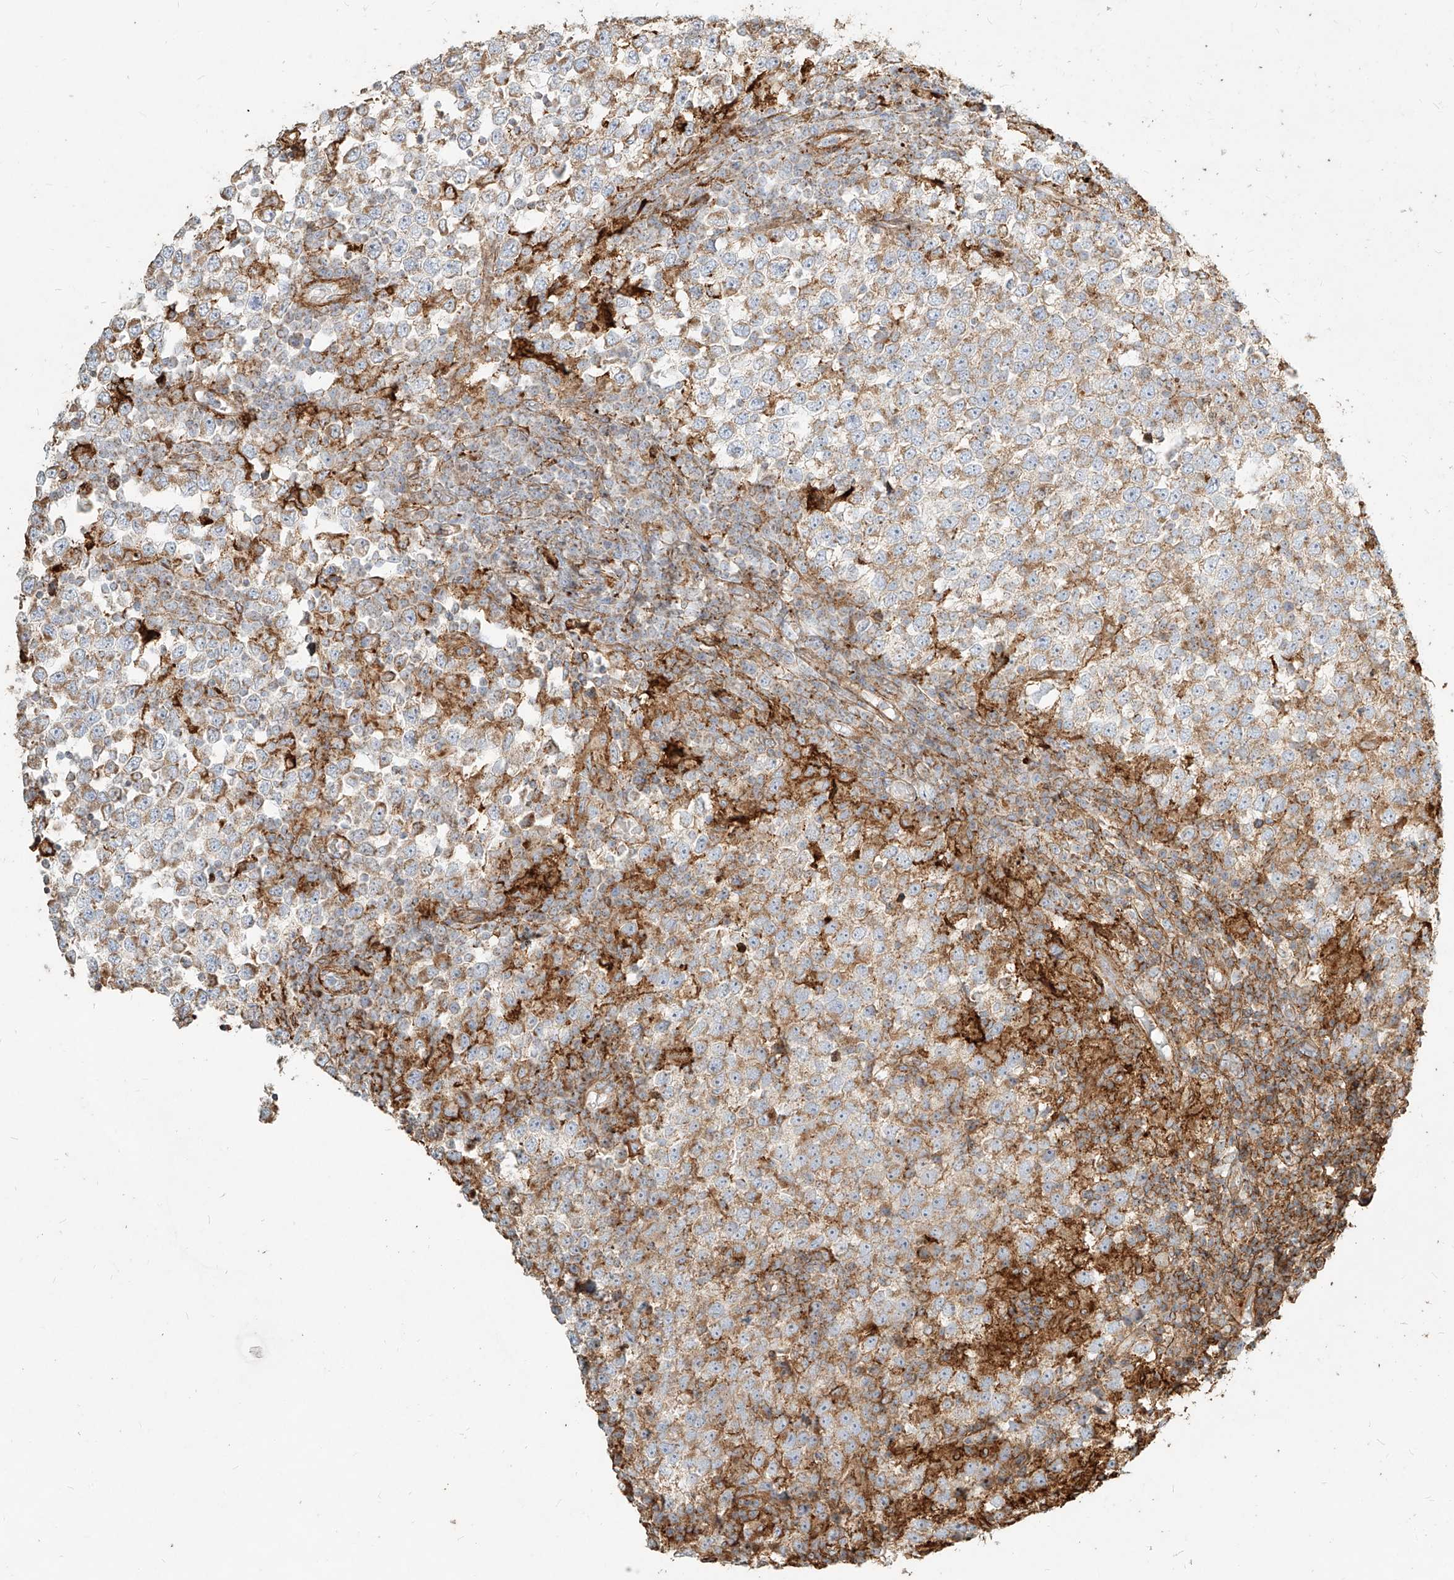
{"staining": {"intensity": "moderate", "quantity": "25%-75%", "location": "cytoplasmic/membranous"}, "tissue": "testis cancer", "cell_type": "Tumor cells", "image_type": "cancer", "snomed": [{"axis": "morphology", "description": "Seminoma, NOS"}, {"axis": "topography", "description": "Testis"}], "caption": "Protein positivity by IHC displays moderate cytoplasmic/membranous expression in about 25%-75% of tumor cells in testis cancer.", "gene": "MTX2", "patient": {"sex": "male", "age": 65}}